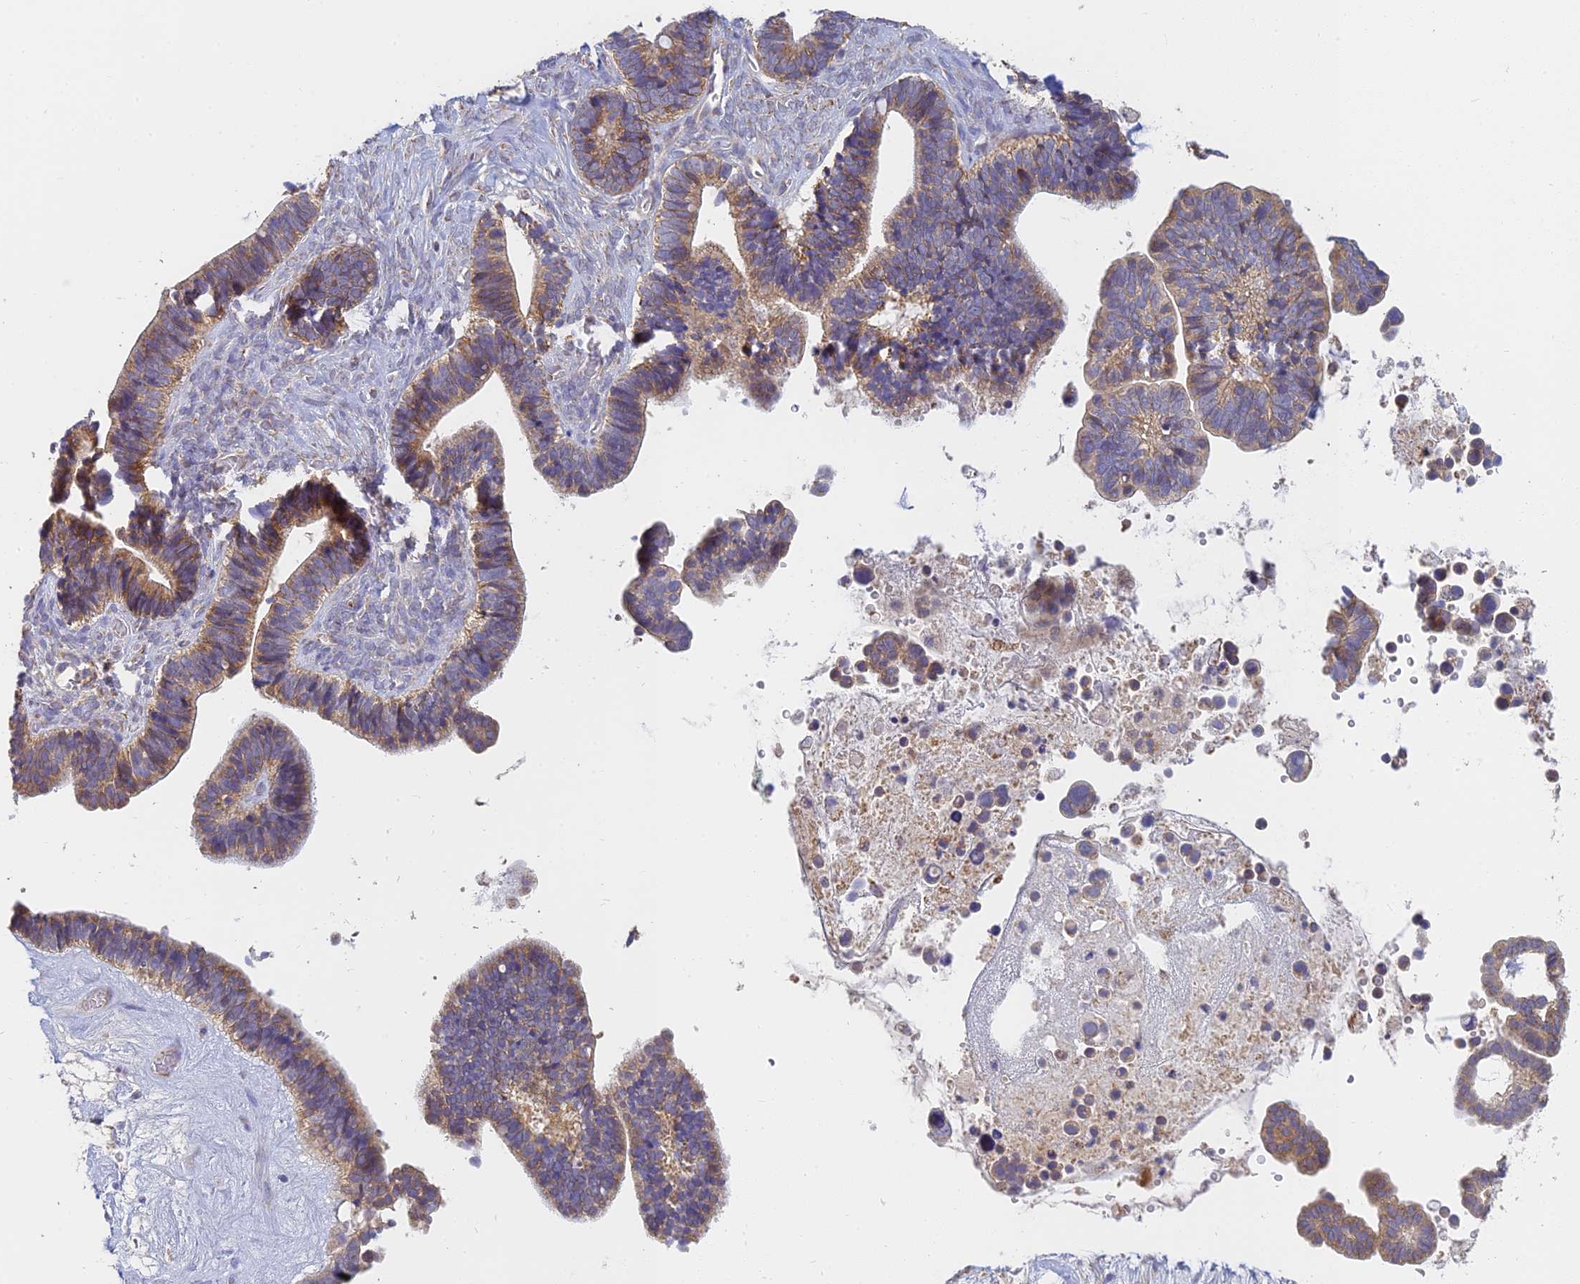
{"staining": {"intensity": "moderate", "quantity": ">75%", "location": "cytoplasmic/membranous"}, "tissue": "ovarian cancer", "cell_type": "Tumor cells", "image_type": "cancer", "snomed": [{"axis": "morphology", "description": "Cystadenocarcinoma, serous, NOS"}, {"axis": "topography", "description": "Ovary"}], "caption": "The histopathology image demonstrates staining of serous cystadenocarcinoma (ovarian), revealing moderate cytoplasmic/membranous protein expression (brown color) within tumor cells.", "gene": "MRPL15", "patient": {"sex": "female", "age": 56}}